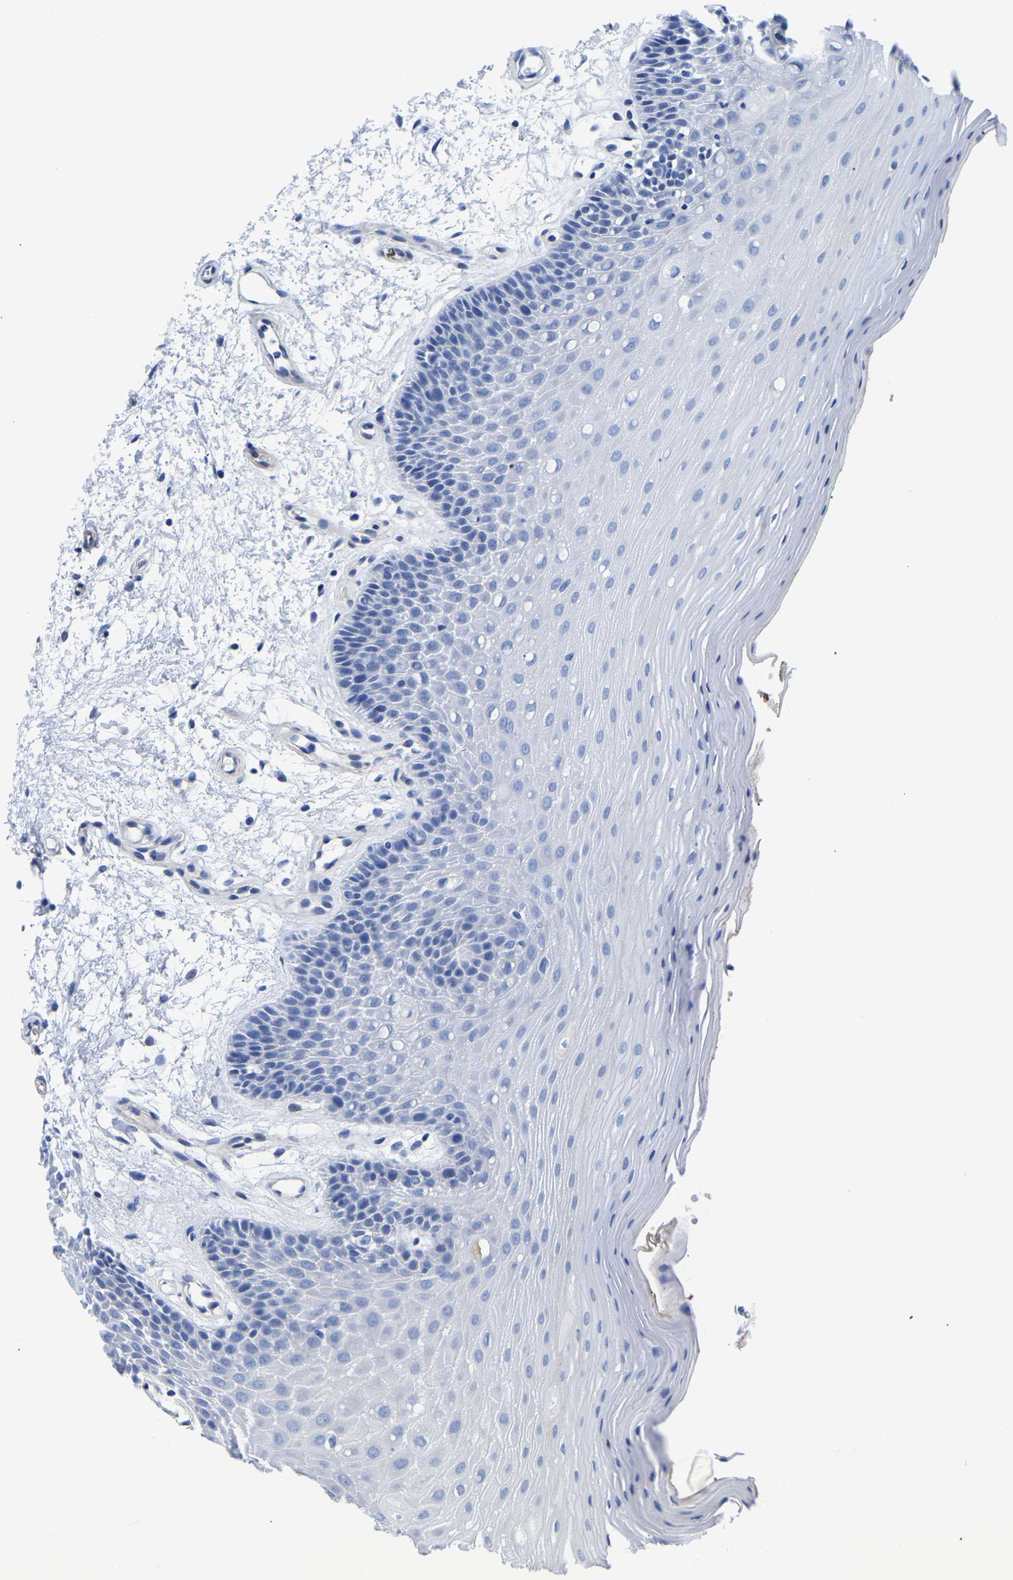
{"staining": {"intensity": "negative", "quantity": "none", "location": "none"}, "tissue": "oral mucosa", "cell_type": "Squamous epithelial cells", "image_type": "normal", "snomed": [{"axis": "morphology", "description": "Normal tissue, NOS"}, {"axis": "morphology", "description": "Squamous cell carcinoma, NOS"}, {"axis": "topography", "description": "Oral tissue"}, {"axis": "topography", "description": "Head-Neck"}], "caption": "Immunohistochemistry photomicrograph of benign human oral mucosa stained for a protein (brown), which shows no positivity in squamous epithelial cells. (Stains: DAB (3,3'-diaminobenzidine) immunohistochemistry (IHC) with hematoxylin counter stain, Microscopy: brightfield microscopy at high magnification).", "gene": "UPK3A", "patient": {"sex": "male", "age": 71}}